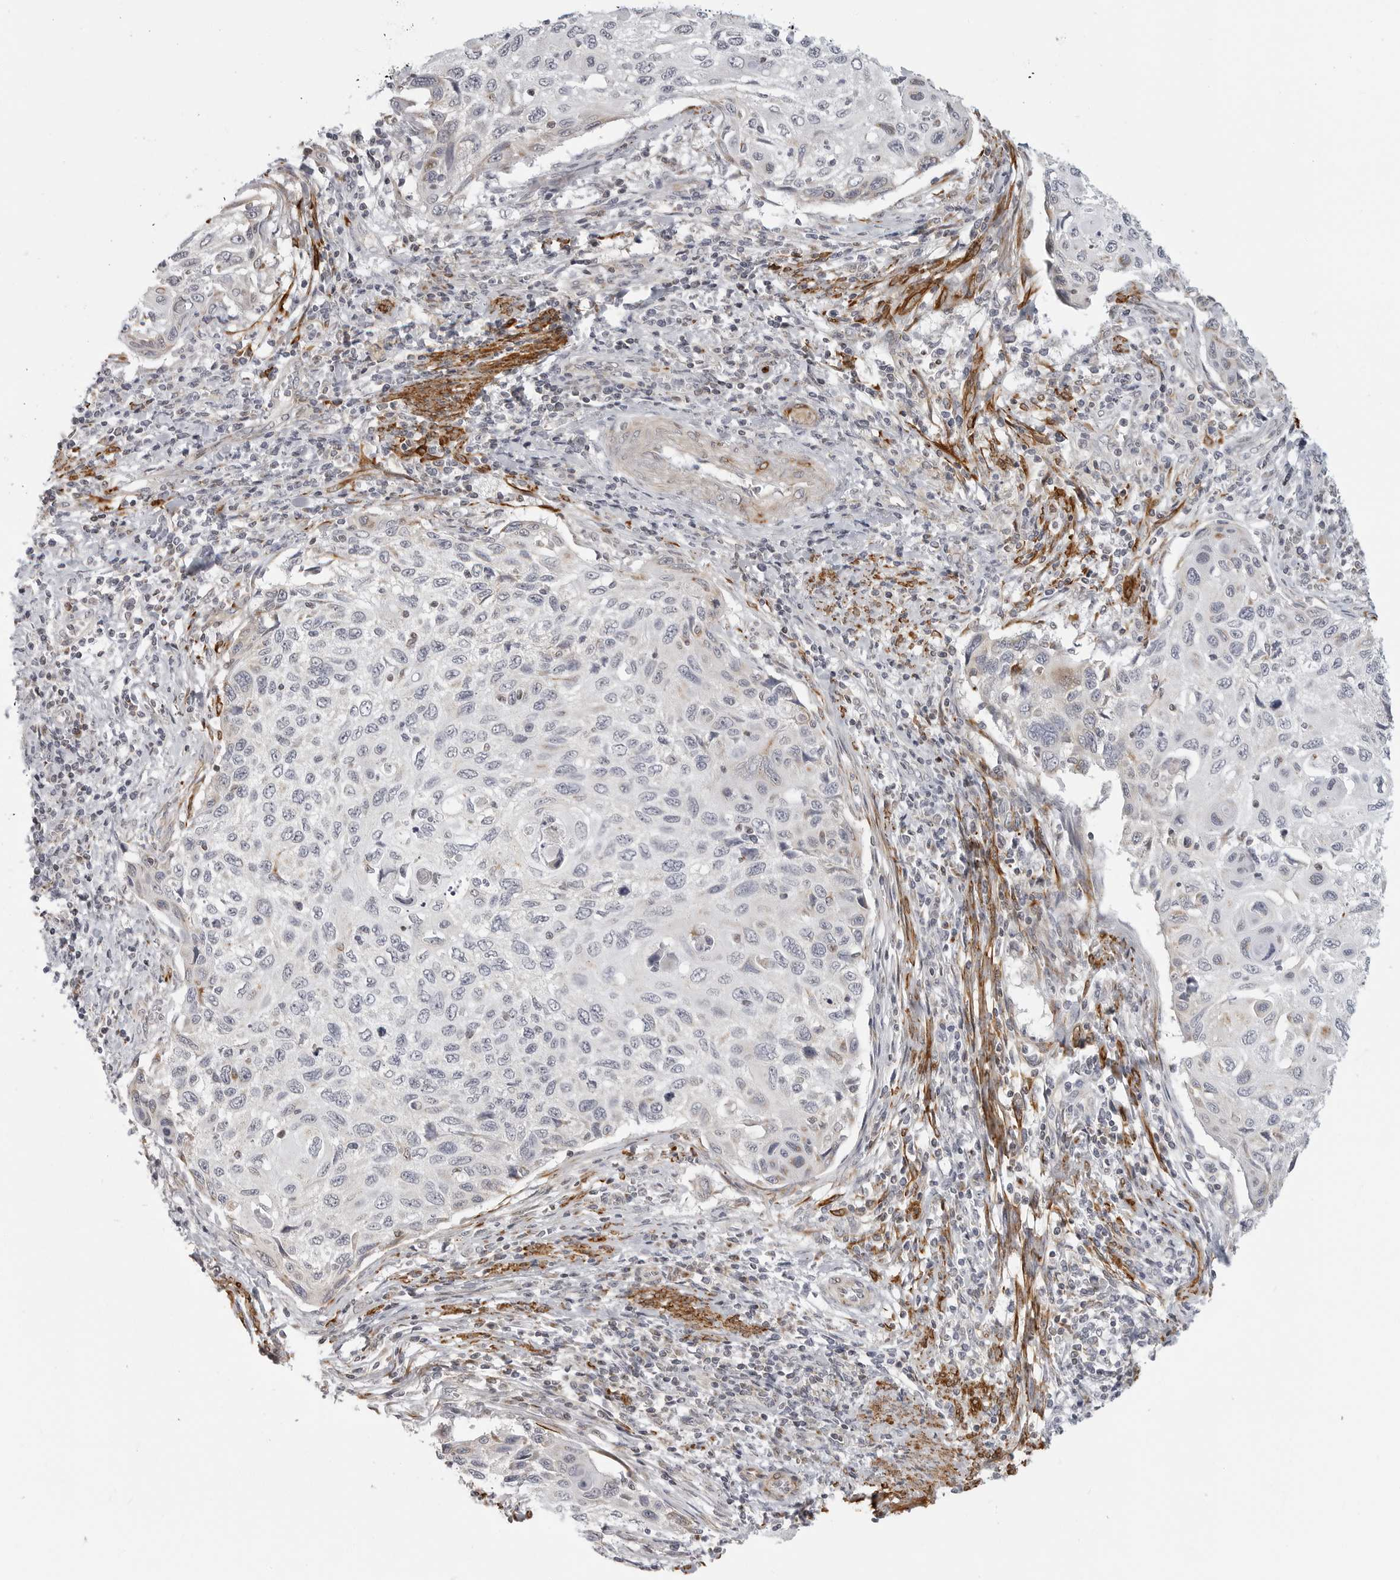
{"staining": {"intensity": "negative", "quantity": "none", "location": "none"}, "tissue": "cervical cancer", "cell_type": "Tumor cells", "image_type": "cancer", "snomed": [{"axis": "morphology", "description": "Squamous cell carcinoma, NOS"}, {"axis": "topography", "description": "Cervix"}], "caption": "This is an immunohistochemistry micrograph of cervical cancer (squamous cell carcinoma). There is no staining in tumor cells.", "gene": "MAP7D1", "patient": {"sex": "female", "age": 70}}